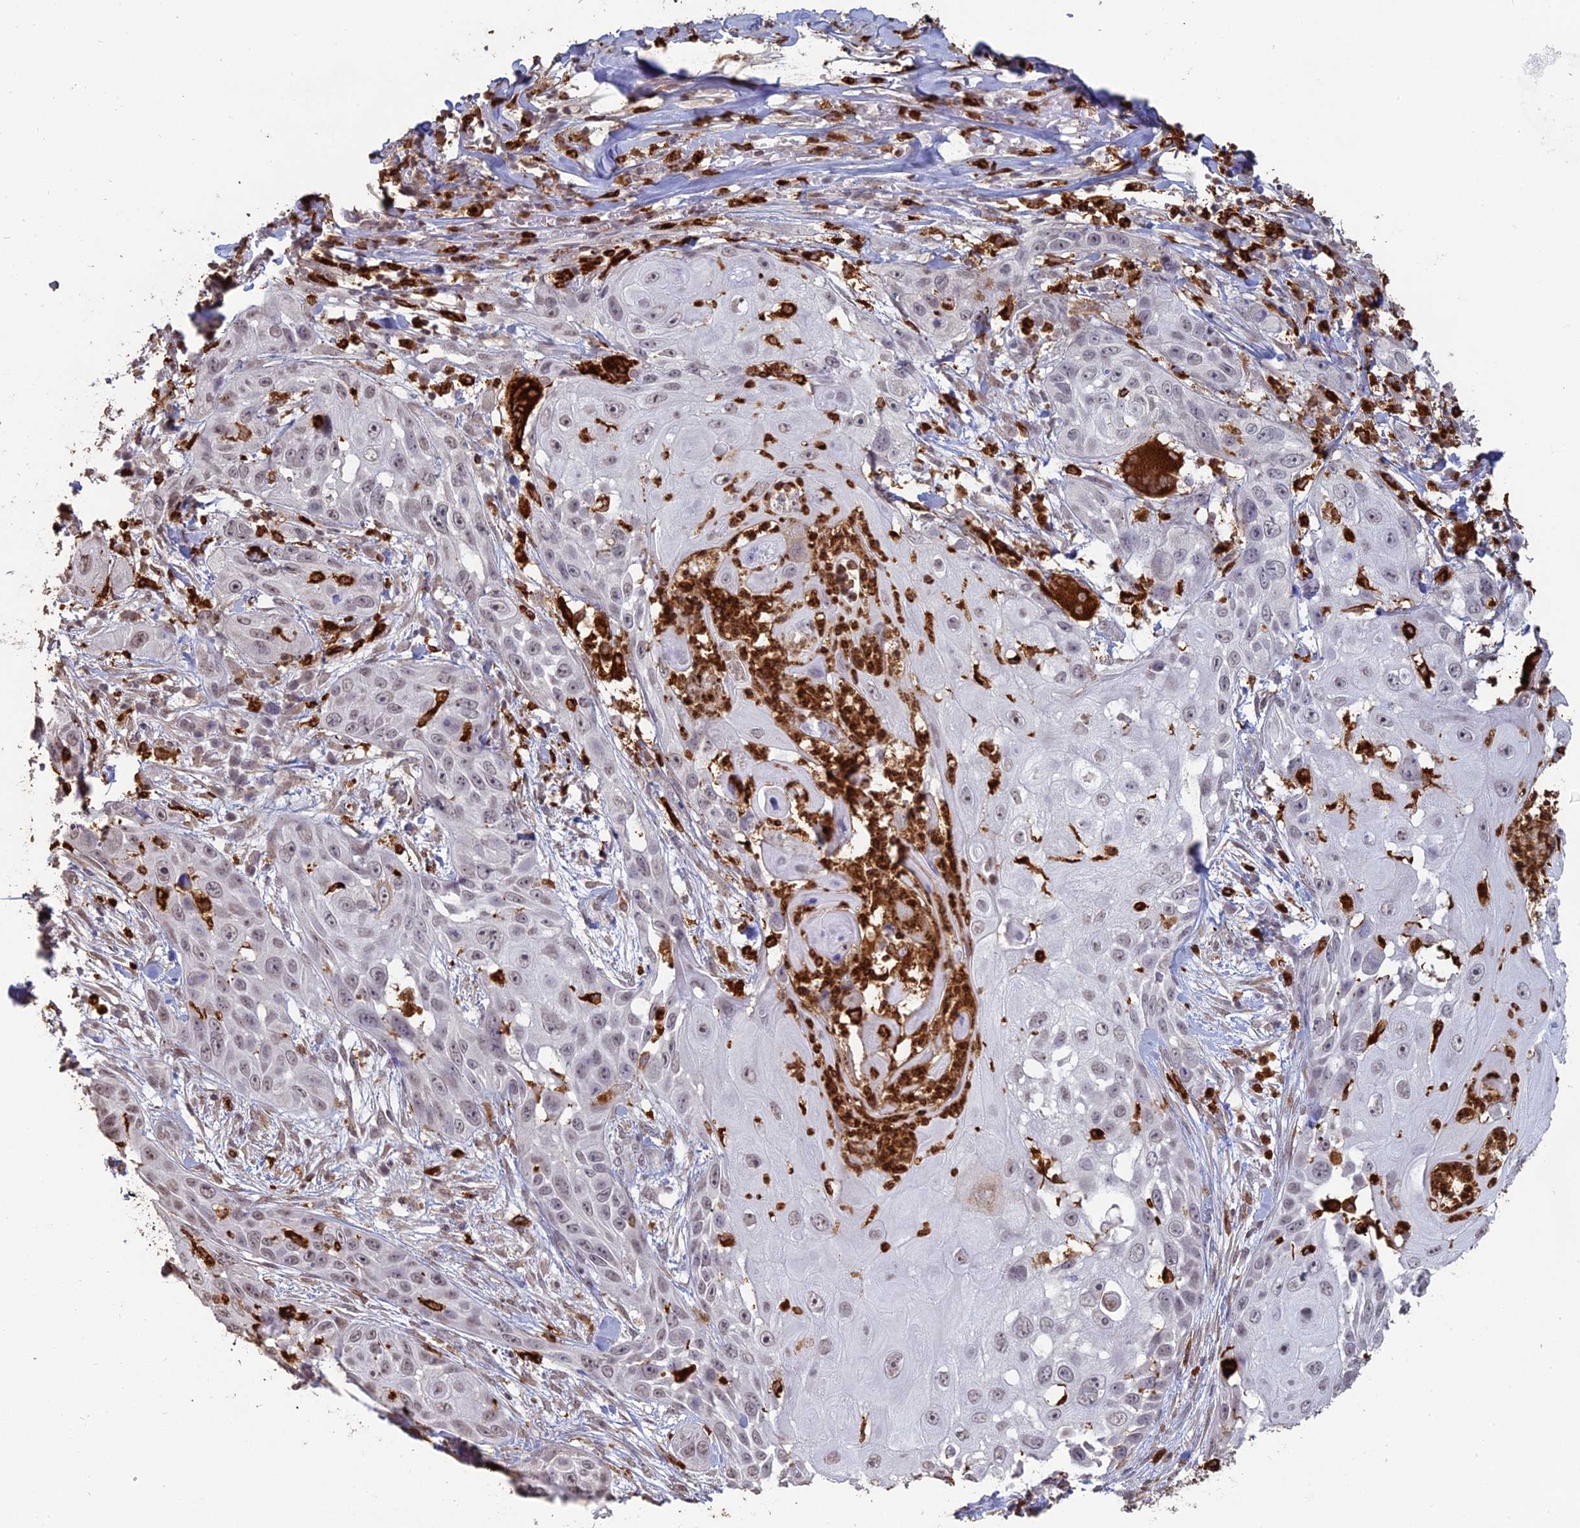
{"staining": {"intensity": "negative", "quantity": "none", "location": "none"}, "tissue": "skin cancer", "cell_type": "Tumor cells", "image_type": "cancer", "snomed": [{"axis": "morphology", "description": "Squamous cell carcinoma, NOS"}, {"axis": "topography", "description": "Skin"}], "caption": "This histopathology image is of skin cancer (squamous cell carcinoma) stained with immunohistochemistry to label a protein in brown with the nuclei are counter-stained blue. There is no staining in tumor cells.", "gene": "APOBR", "patient": {"sex": "female", "age": 44}}